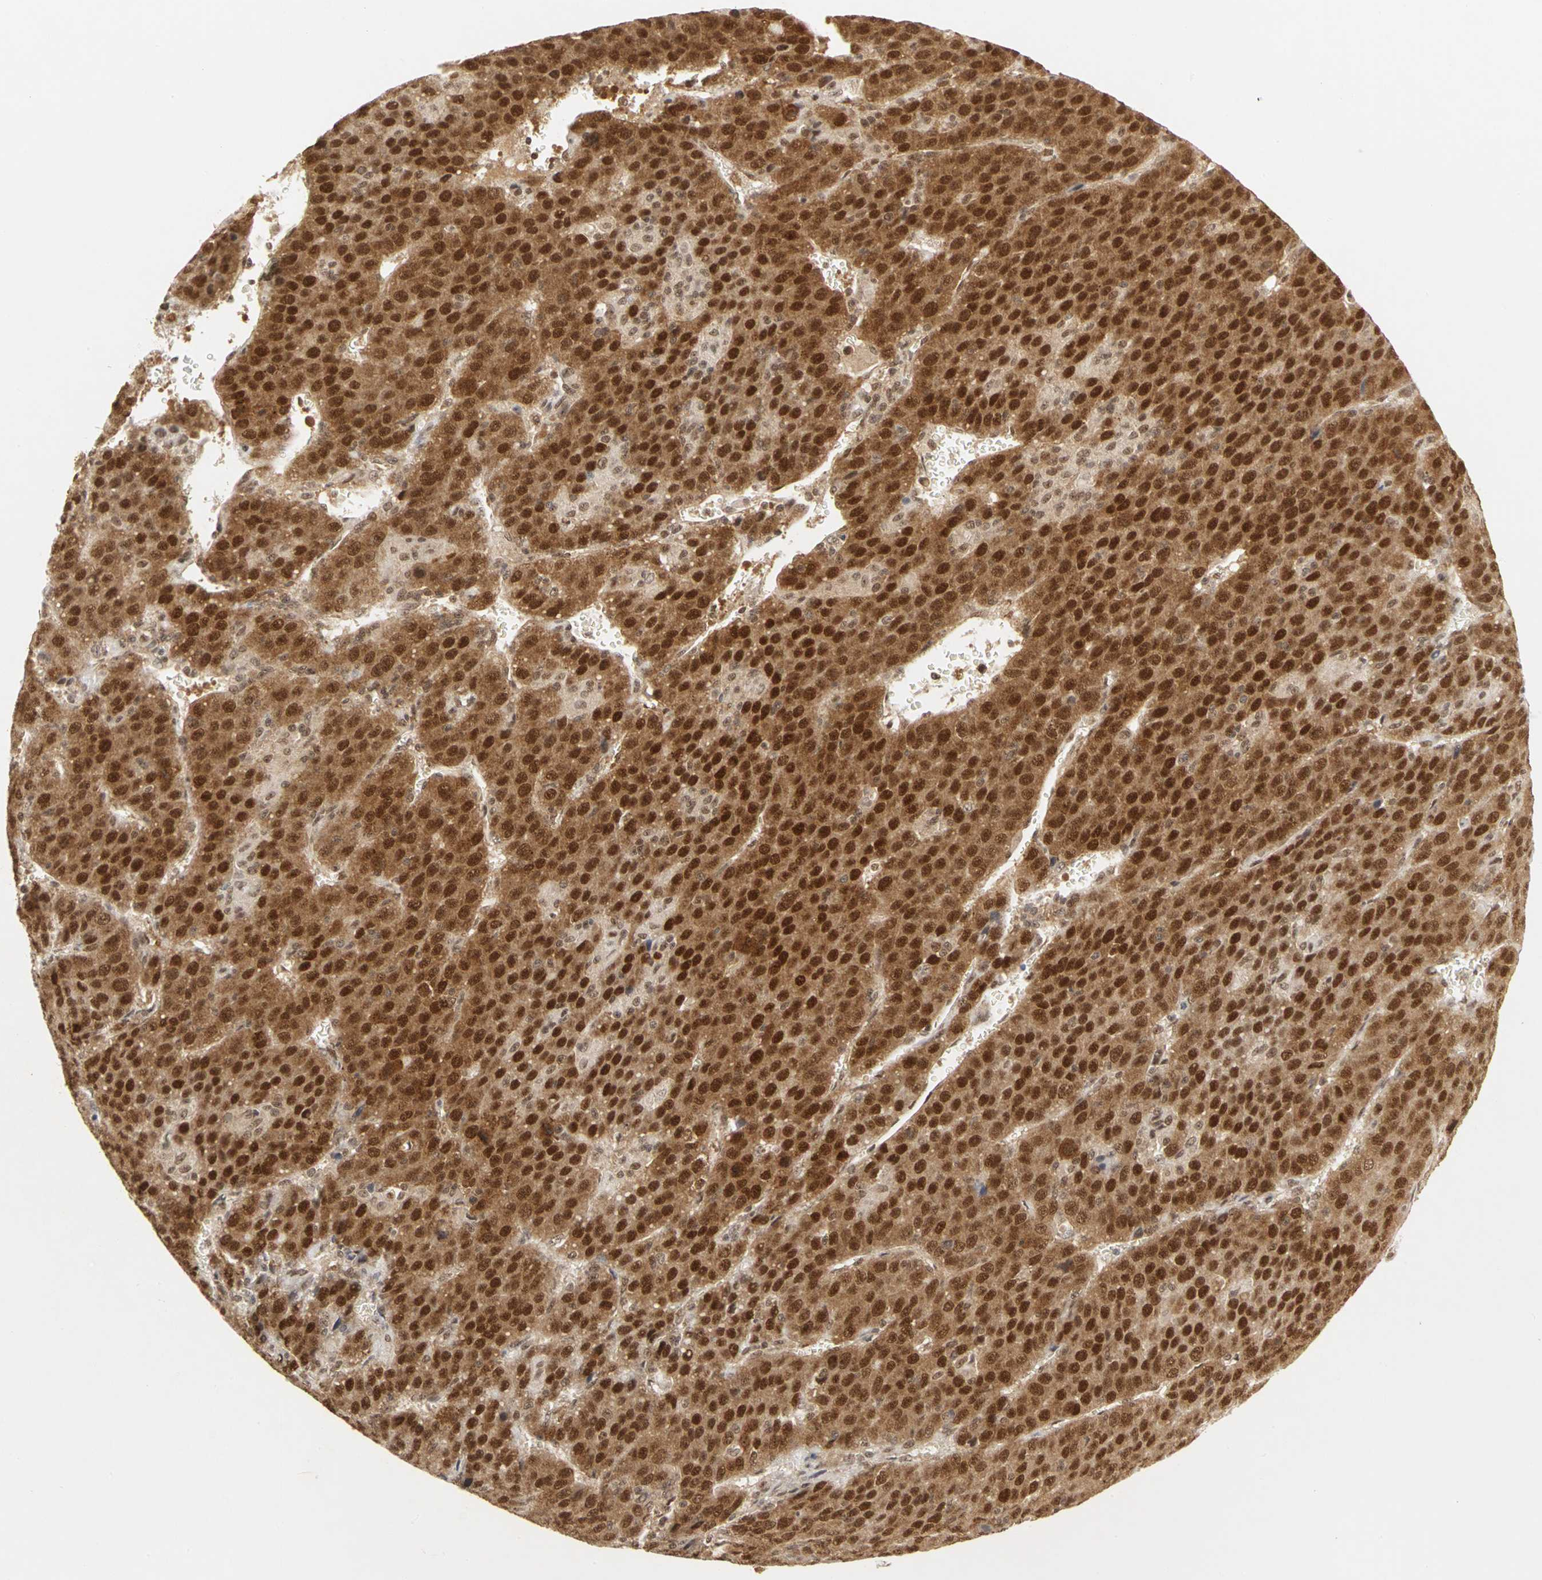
{"staining": {"intensity": "strong", "quantity": ">75%", "location": "cytoplasmic/membranous,nuclear"}, "tissue": "liver cancer", "cell_type": "Tumor cells", "image_type": "cancer", "snomed": [{"axis": "morphology", "description": "Carcinoma, Hepatocellular, NOS"}, {"axis": "topography", "description": "Liver"}], "caption": "Tumor cells demonstrate strong cytoplasmic/membranous and nuclear staining in about >75% of cells in liver cancer. The staining was performed using DAB (3,3'-diaminobenzidine) to visualize the protein expression in brown, while the nuclei were stained in blue with hematoxylin (Magnification: 20x).", "gene": "CSNK2B", "patient": {"sex": "female", "age": 53}}